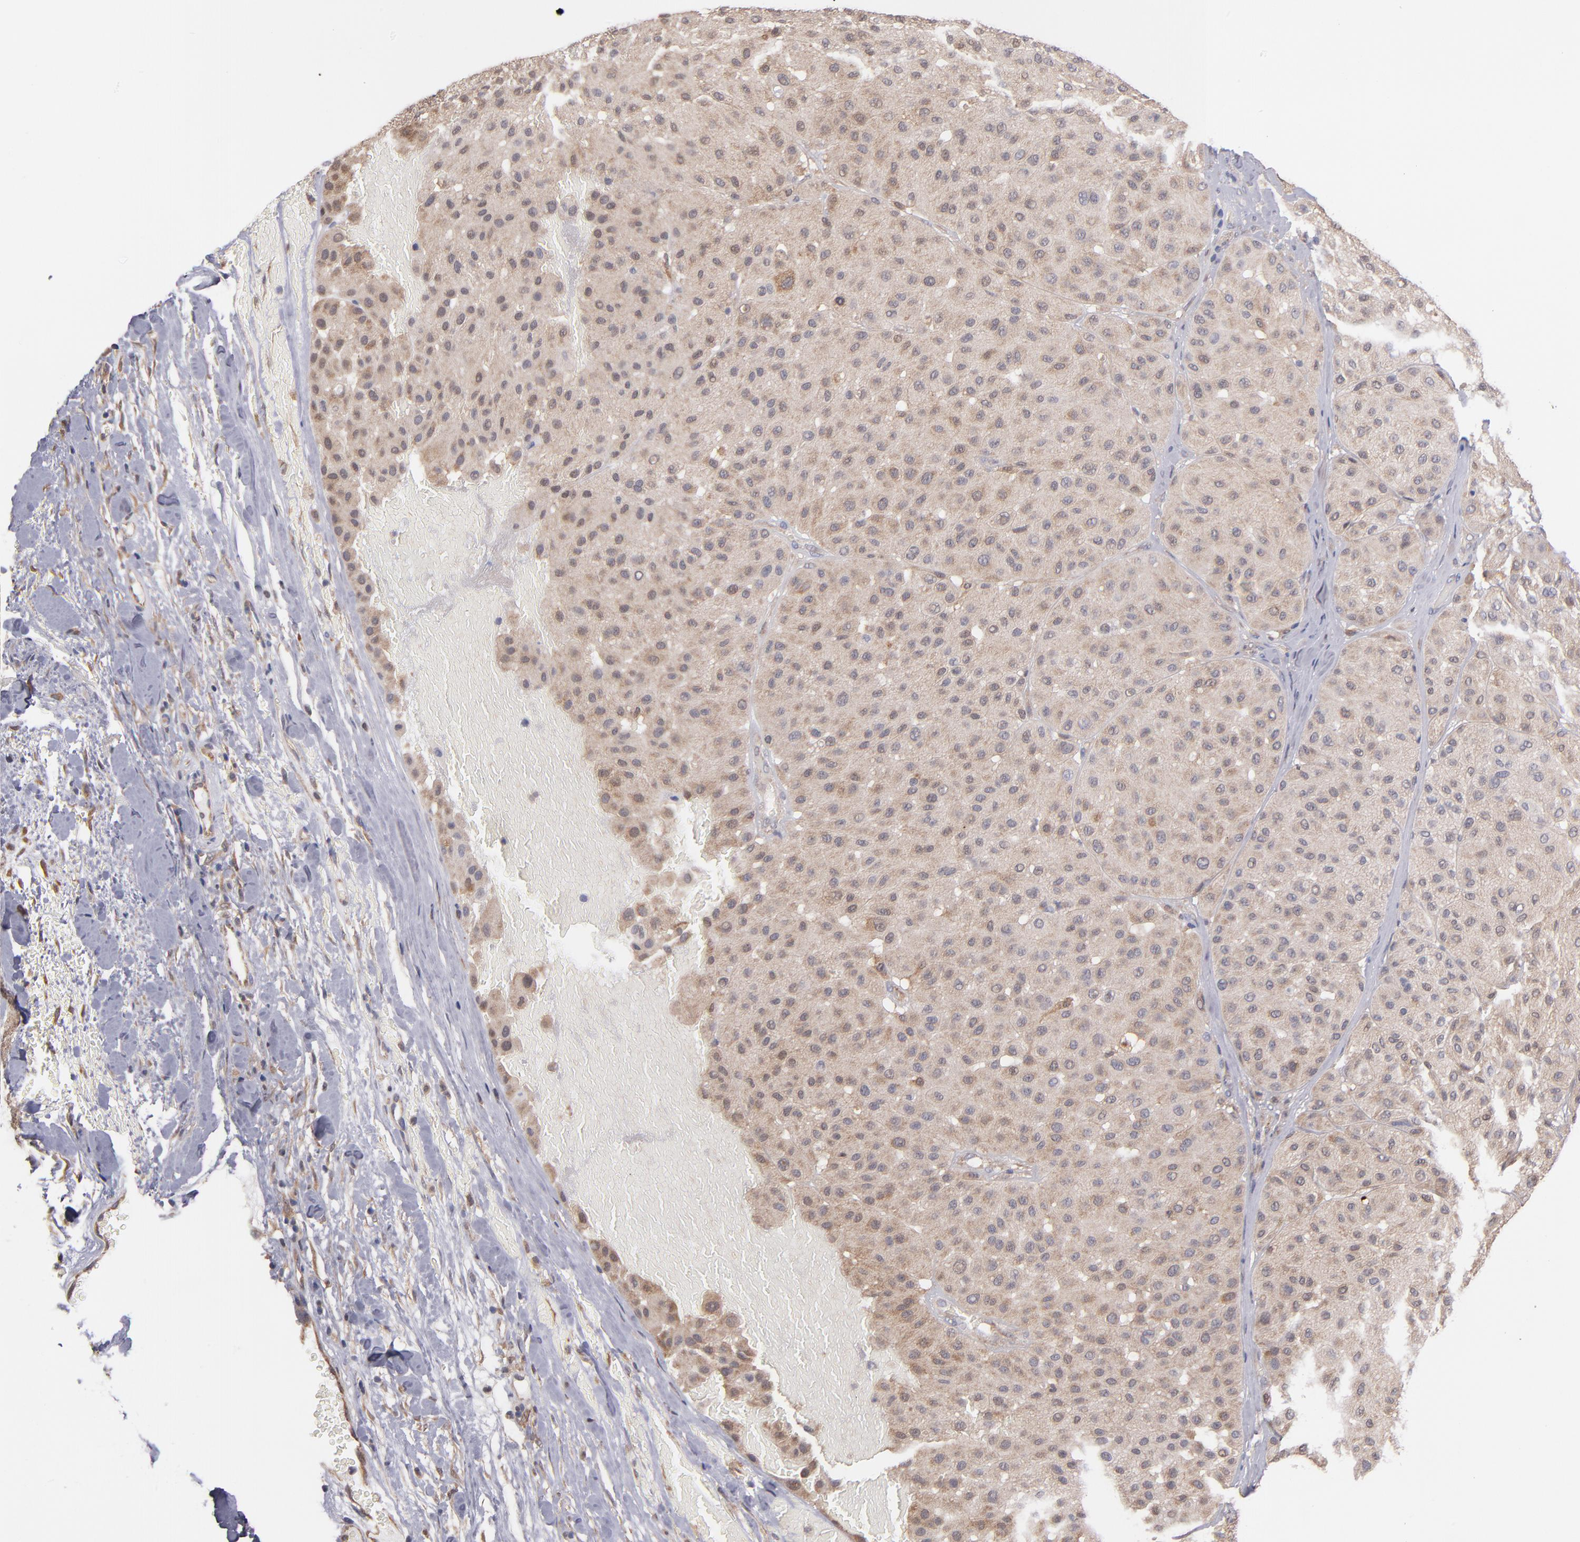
{"staining": {"intensity": "moderate", "quantity": ">75%", "location": "cytoplasmic/membranous"}, "tissue": "melanoma", "cell_type": "Tumor cells", "image_type": "cancer", "snomed": [{"axis": "morphology", "description": "Normal tissue, NOS"}, {"axis": "morphology", "description": "Malignant melanoma, Metastatic site"}, {"axis": "topography", "description": "Skin"}], "caption": "This histopathology image exhibits melanoma stained with immunohistochemistry (IHC) to label a protein in brown. The cytoplasmic/membranous of tumor cells show moderate positivity for the protein. Nuclei are counter-stained blue.", "gene": "GMFG", "patient": {"sex": "male", "age": 41}}